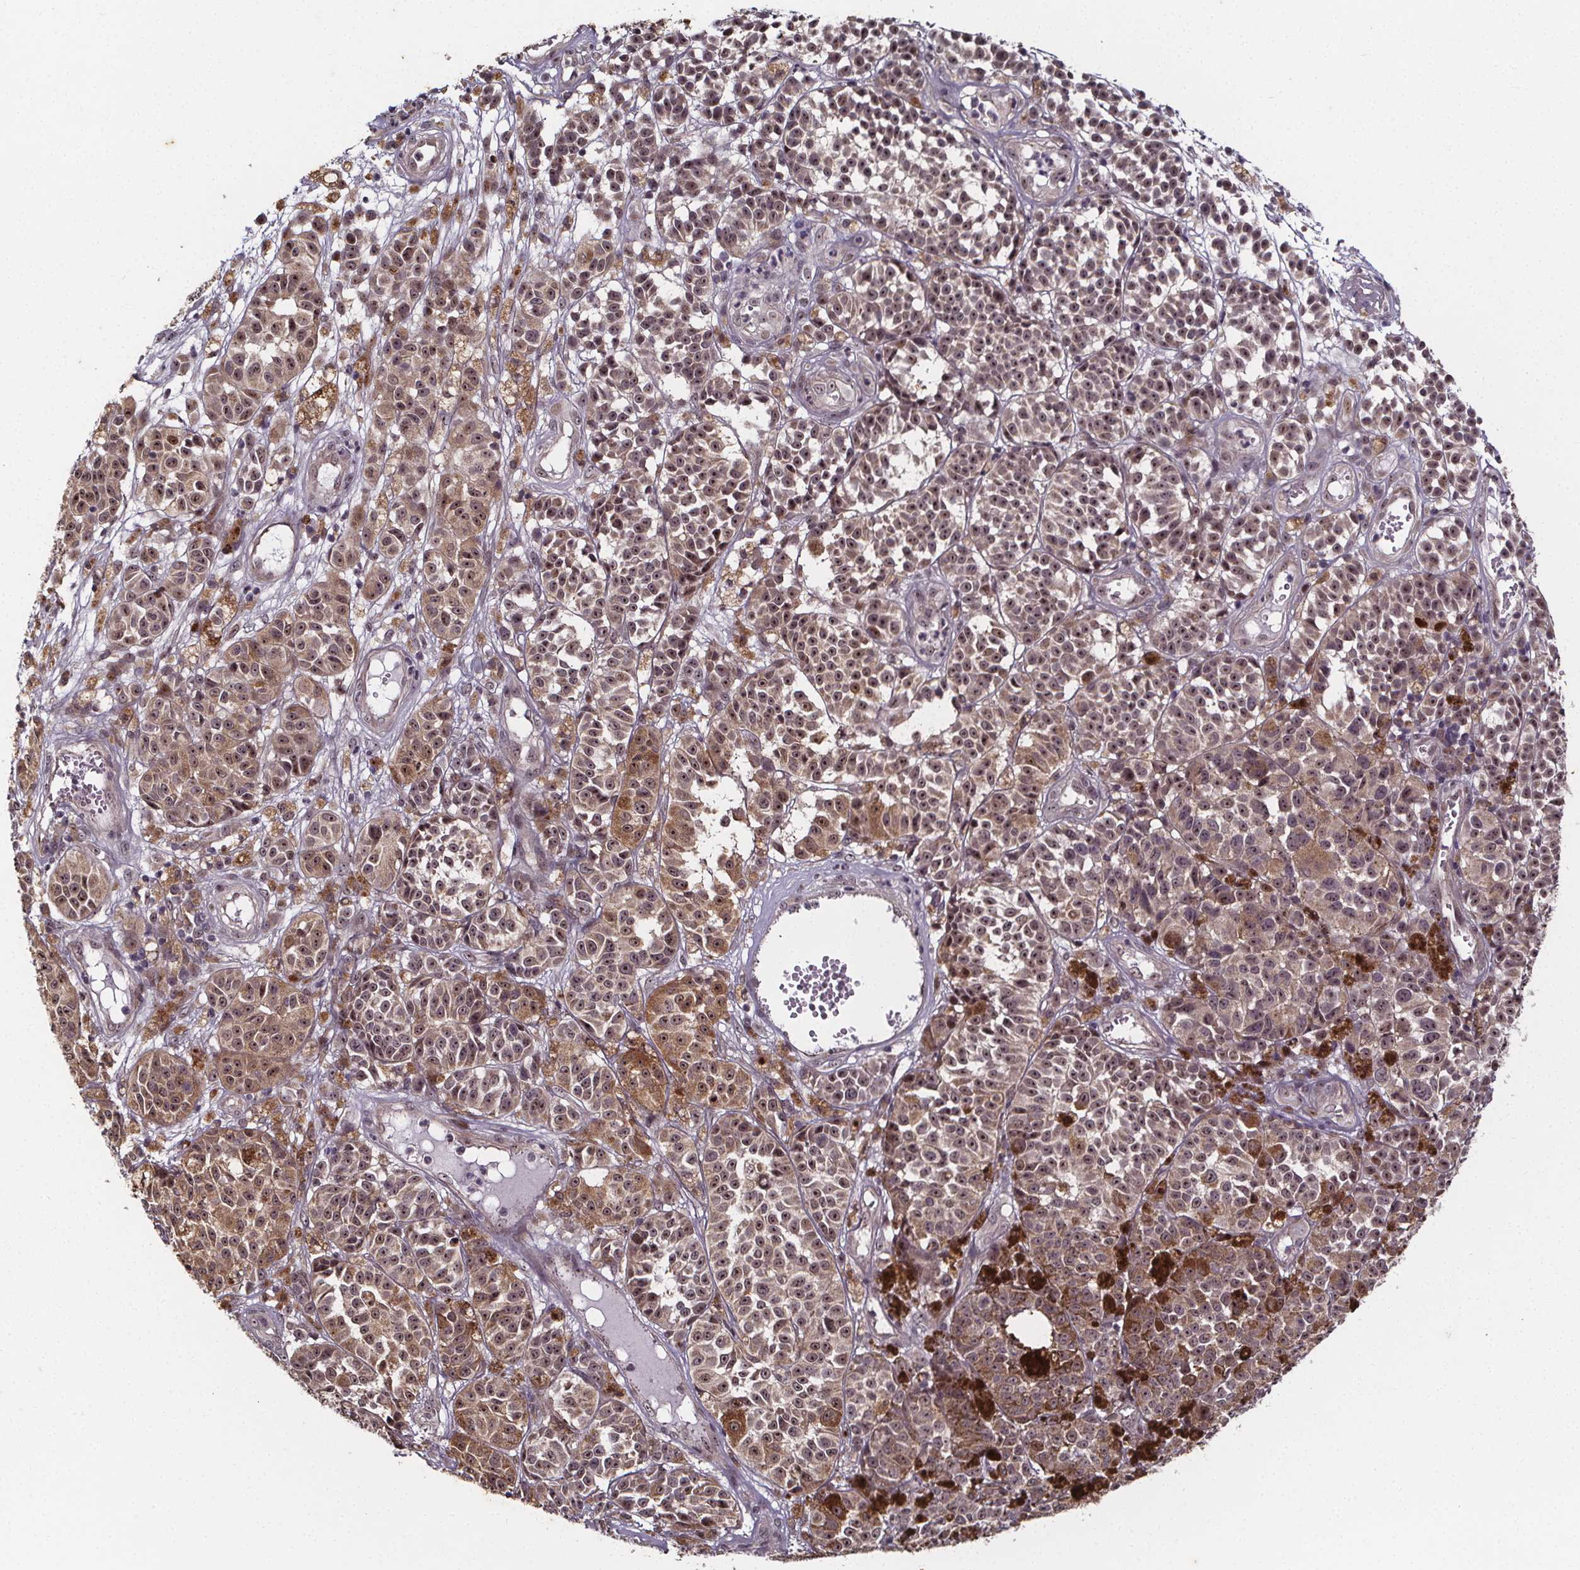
{"staining": {"intensity": "weak", "quantity": "25%-75%", "location": "cytoplasmic/membranous,nuclear"}, "tissue": "melanoma", "cell_type": "Tumor cells", "image_type": "cancer", "snomed": [{"axis": "morphology", "description": "Malignant melanoma, NOS"}, {"axis": "topography", "description": "Skin"}], "caption": "This is a histology image of IHC staining of melanoma, which shows weak staining in the cytoplasmic/membranous and nuclear of tumor cells.", "gene": "DDIT3", "patient": {"sex": "female", "age": 58}}